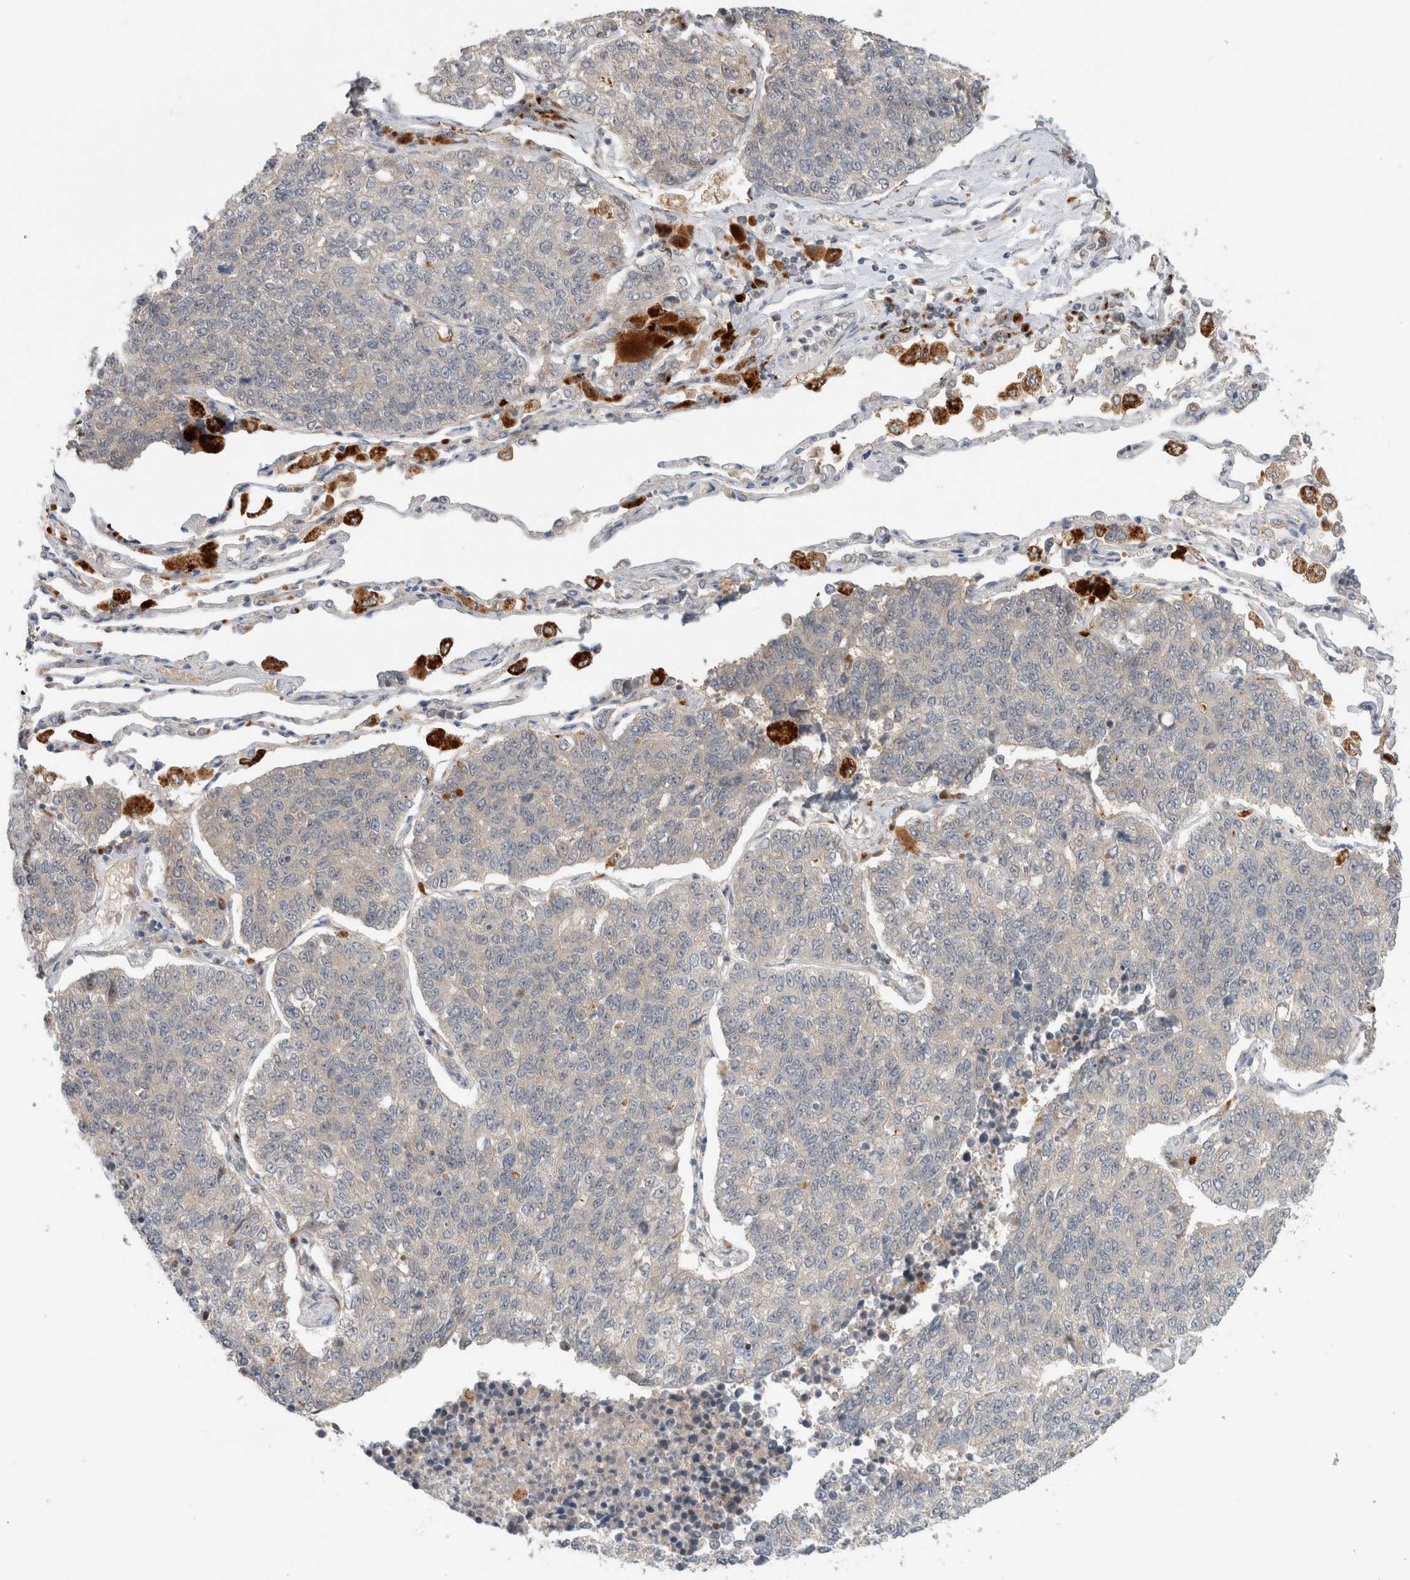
{"staining": {"intensity": "negative", "quantity": "none", "location": "none"}, "tissue": "lung cancer", "cell_type": "Tumor cells", "image_type": "cancer", "snomed": [{"axis": "morphology", "description": "Adenocarcinoma, NOS"}, {"axis": "topography", "description": "Lung"}], "caption": "This is an IHC photomicrograph of adenocarcinoma (lung). There is no staining in tumor cells.", "gene": "OTUD6B", "patient": {"sex": "male", "age": 49}}